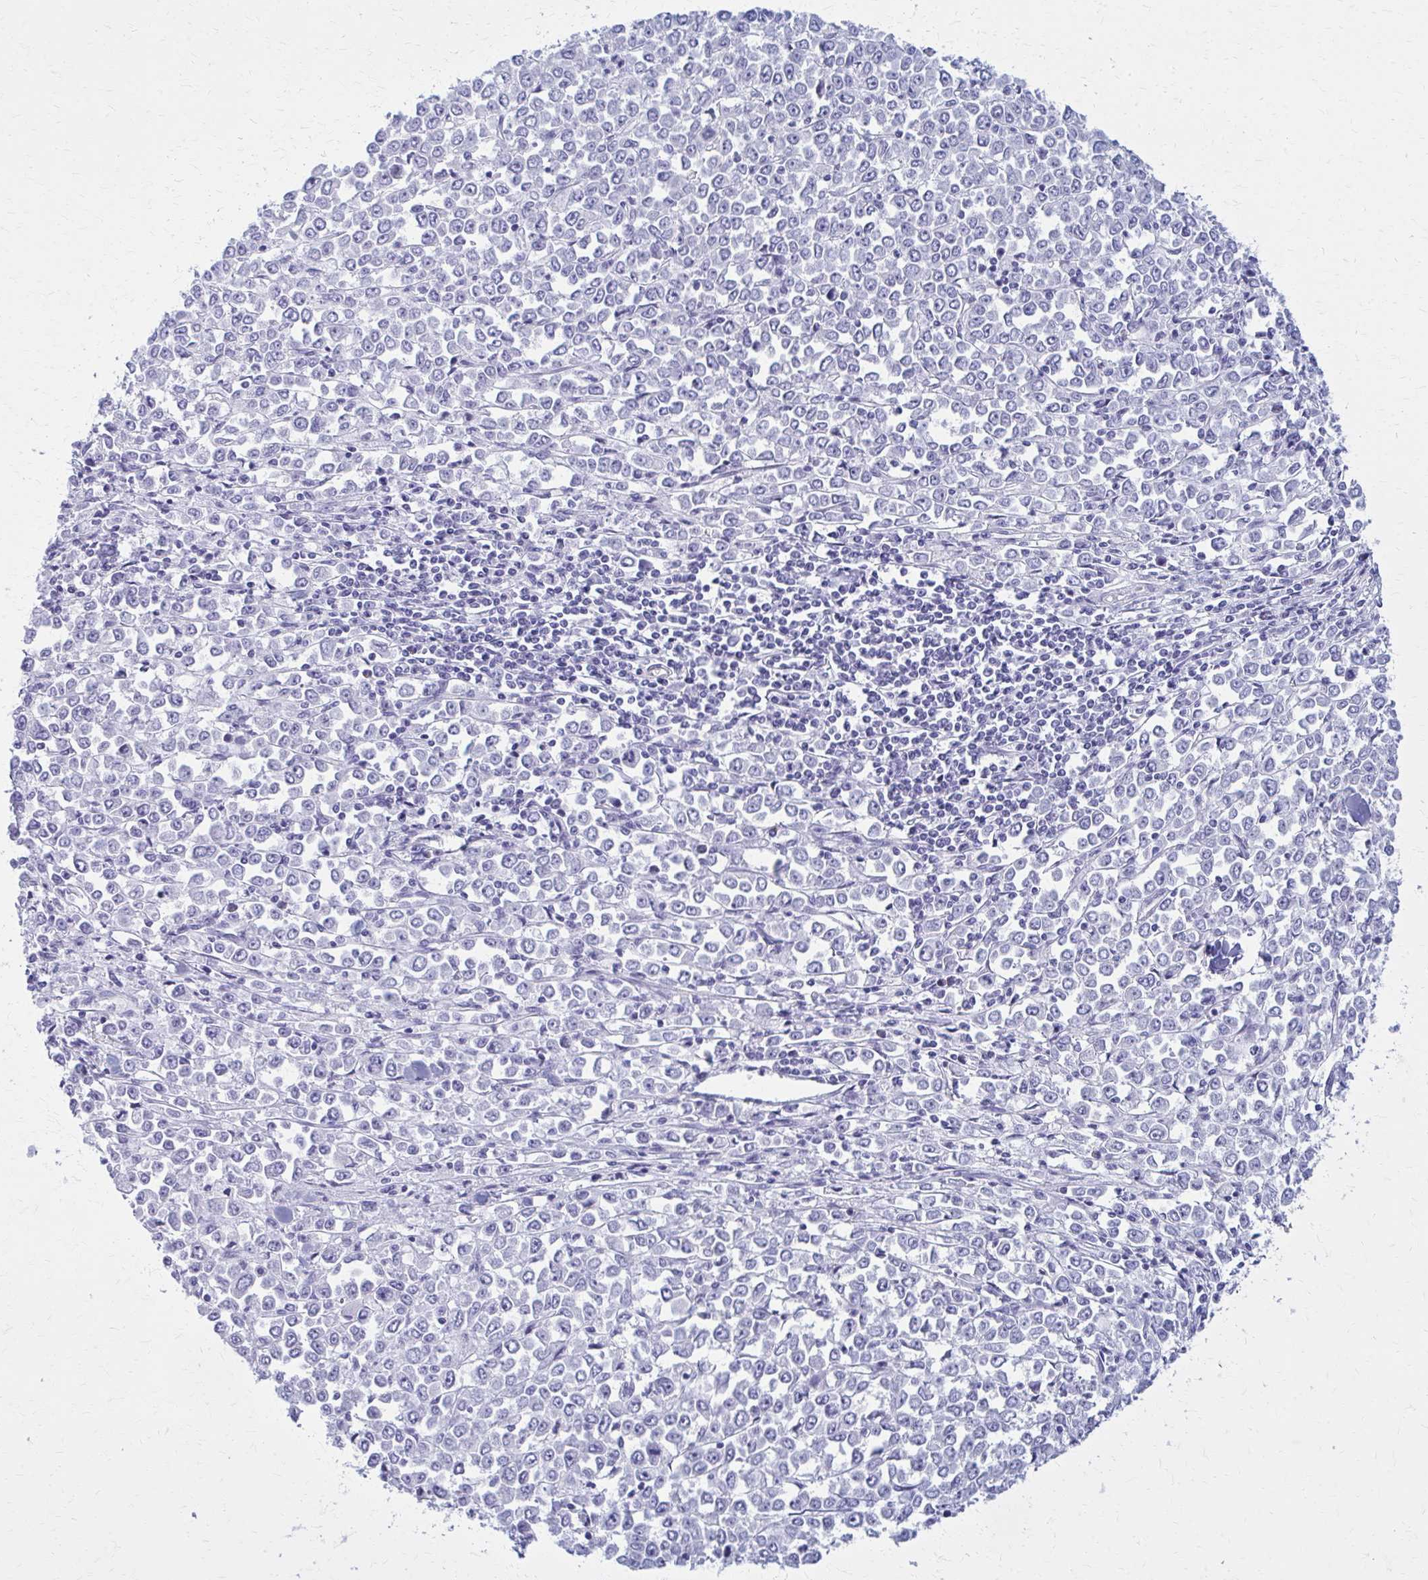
{"staining": {"intensity": "negative", "quantity": "none", "location": "none"}, "tissue": "stomach cancer", "cell_type": "Tumor cells", "image_type": "cancer", "snomed": [{"axis": "morphology", "description": "Adenocarcinoma, NOS"}, {"axis": "topography", "description": "Stomach, upper"}], "caption": "Protein analysis of stomach cancer (adenocarcinoma) reveals no significant staining in tumor cells.", "gene": "GFAP", "patient": {"sex": "male", "age": 70}}